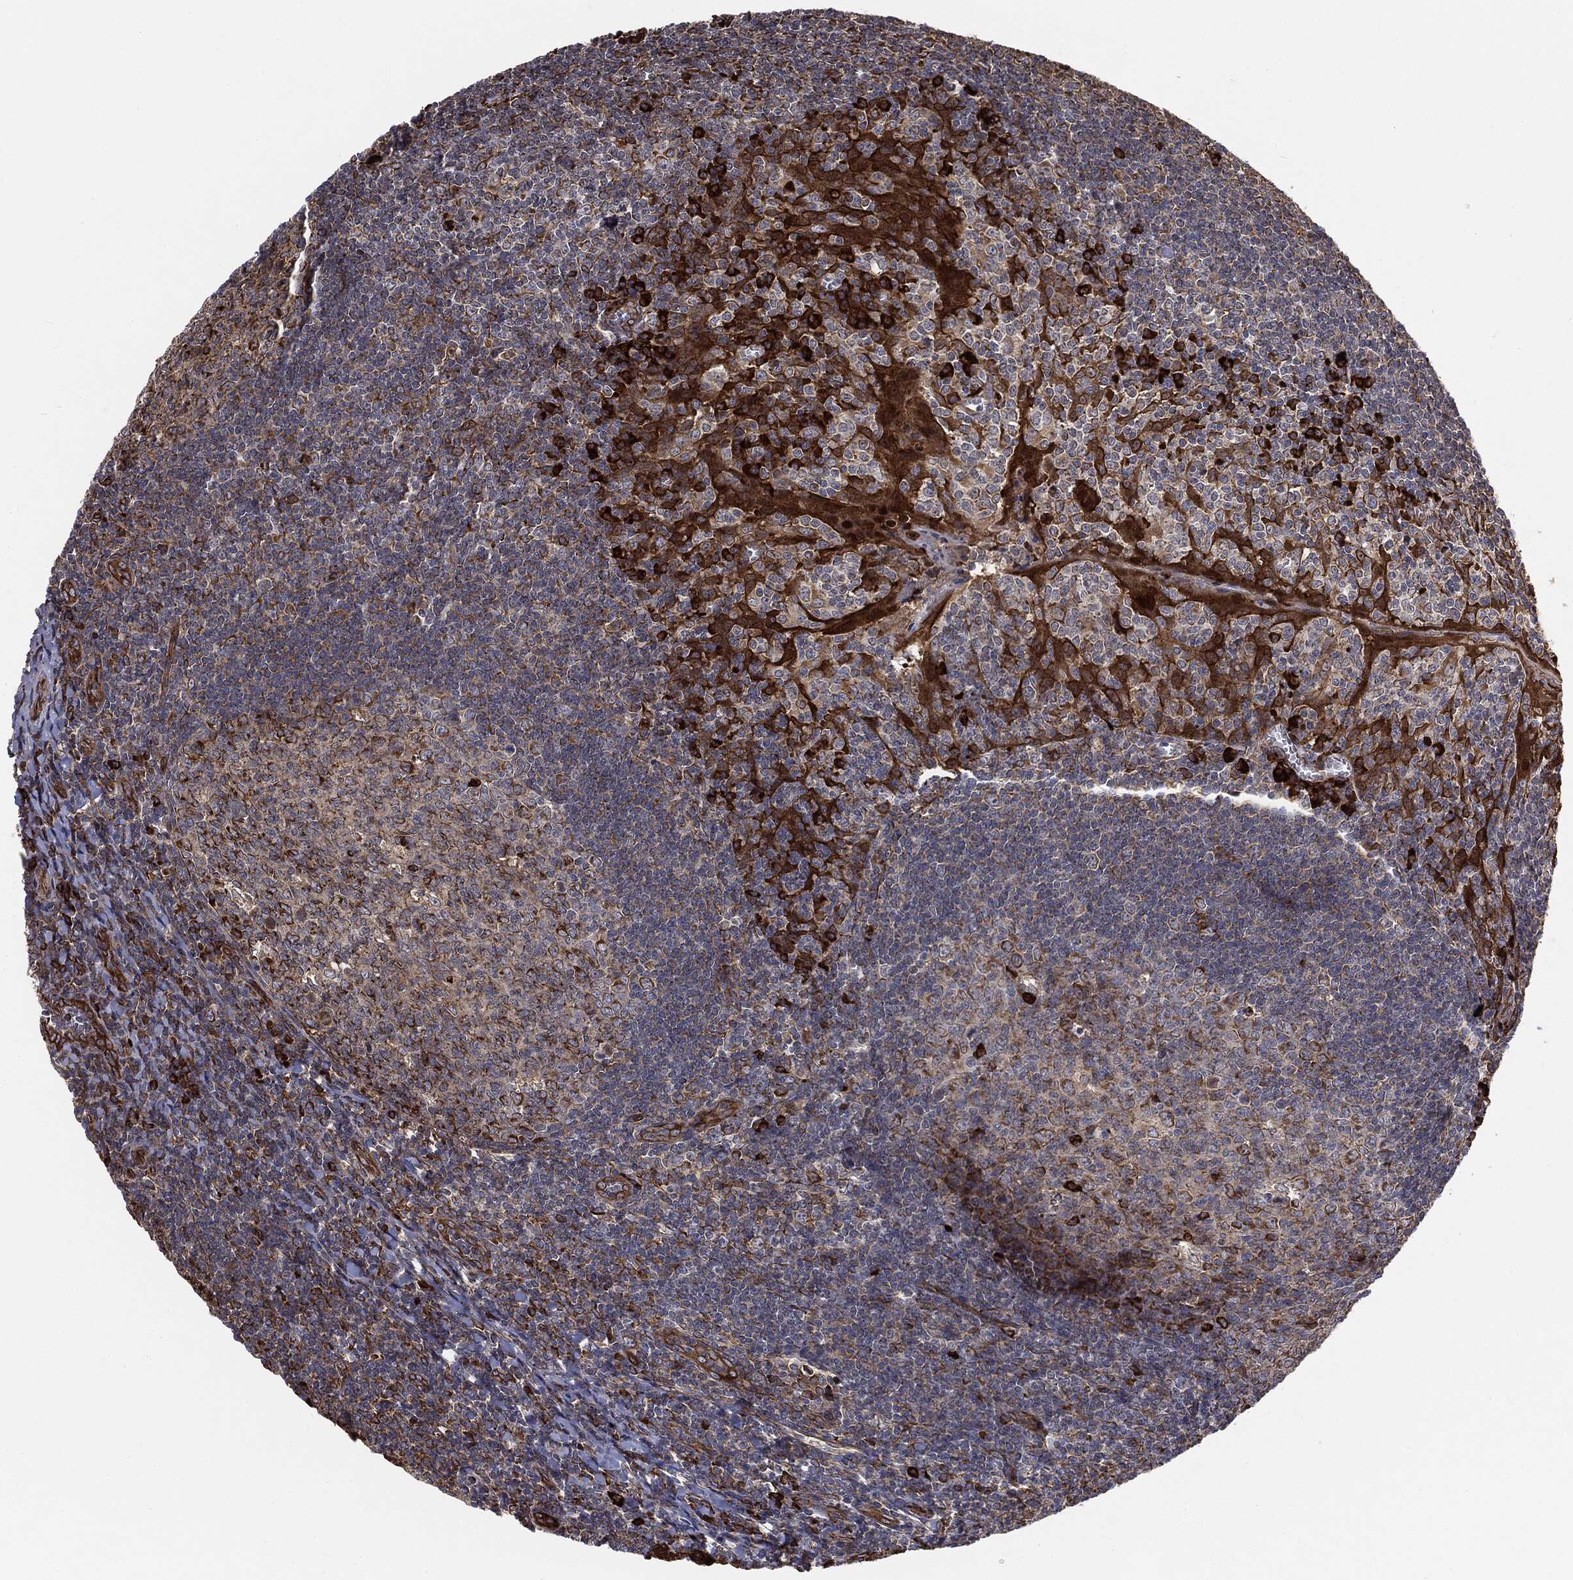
{"staining": {"intensity": "strong", "quantity": "<25%", "location": "cytoplasmic/membranous"}, "tissue": "tonsil", "cell_type": "Germinal center cells", "image_type": "normal", "snomed": [{"axis": "morphology", "description": "Normal tissue, NOS"}, {"axis": "topography", "description": "Tonsil"}], "caption": "Strong cytoplasmic/membranous positivity is seen in approximately <25% of germinal center cells in normal tonsil. Immunohistochemistry (ihc) stains the protein of interest in brown and the nuclei are stained blue.", "gene": "CYLD", "patient": {"sex": "male", "age": 20}}